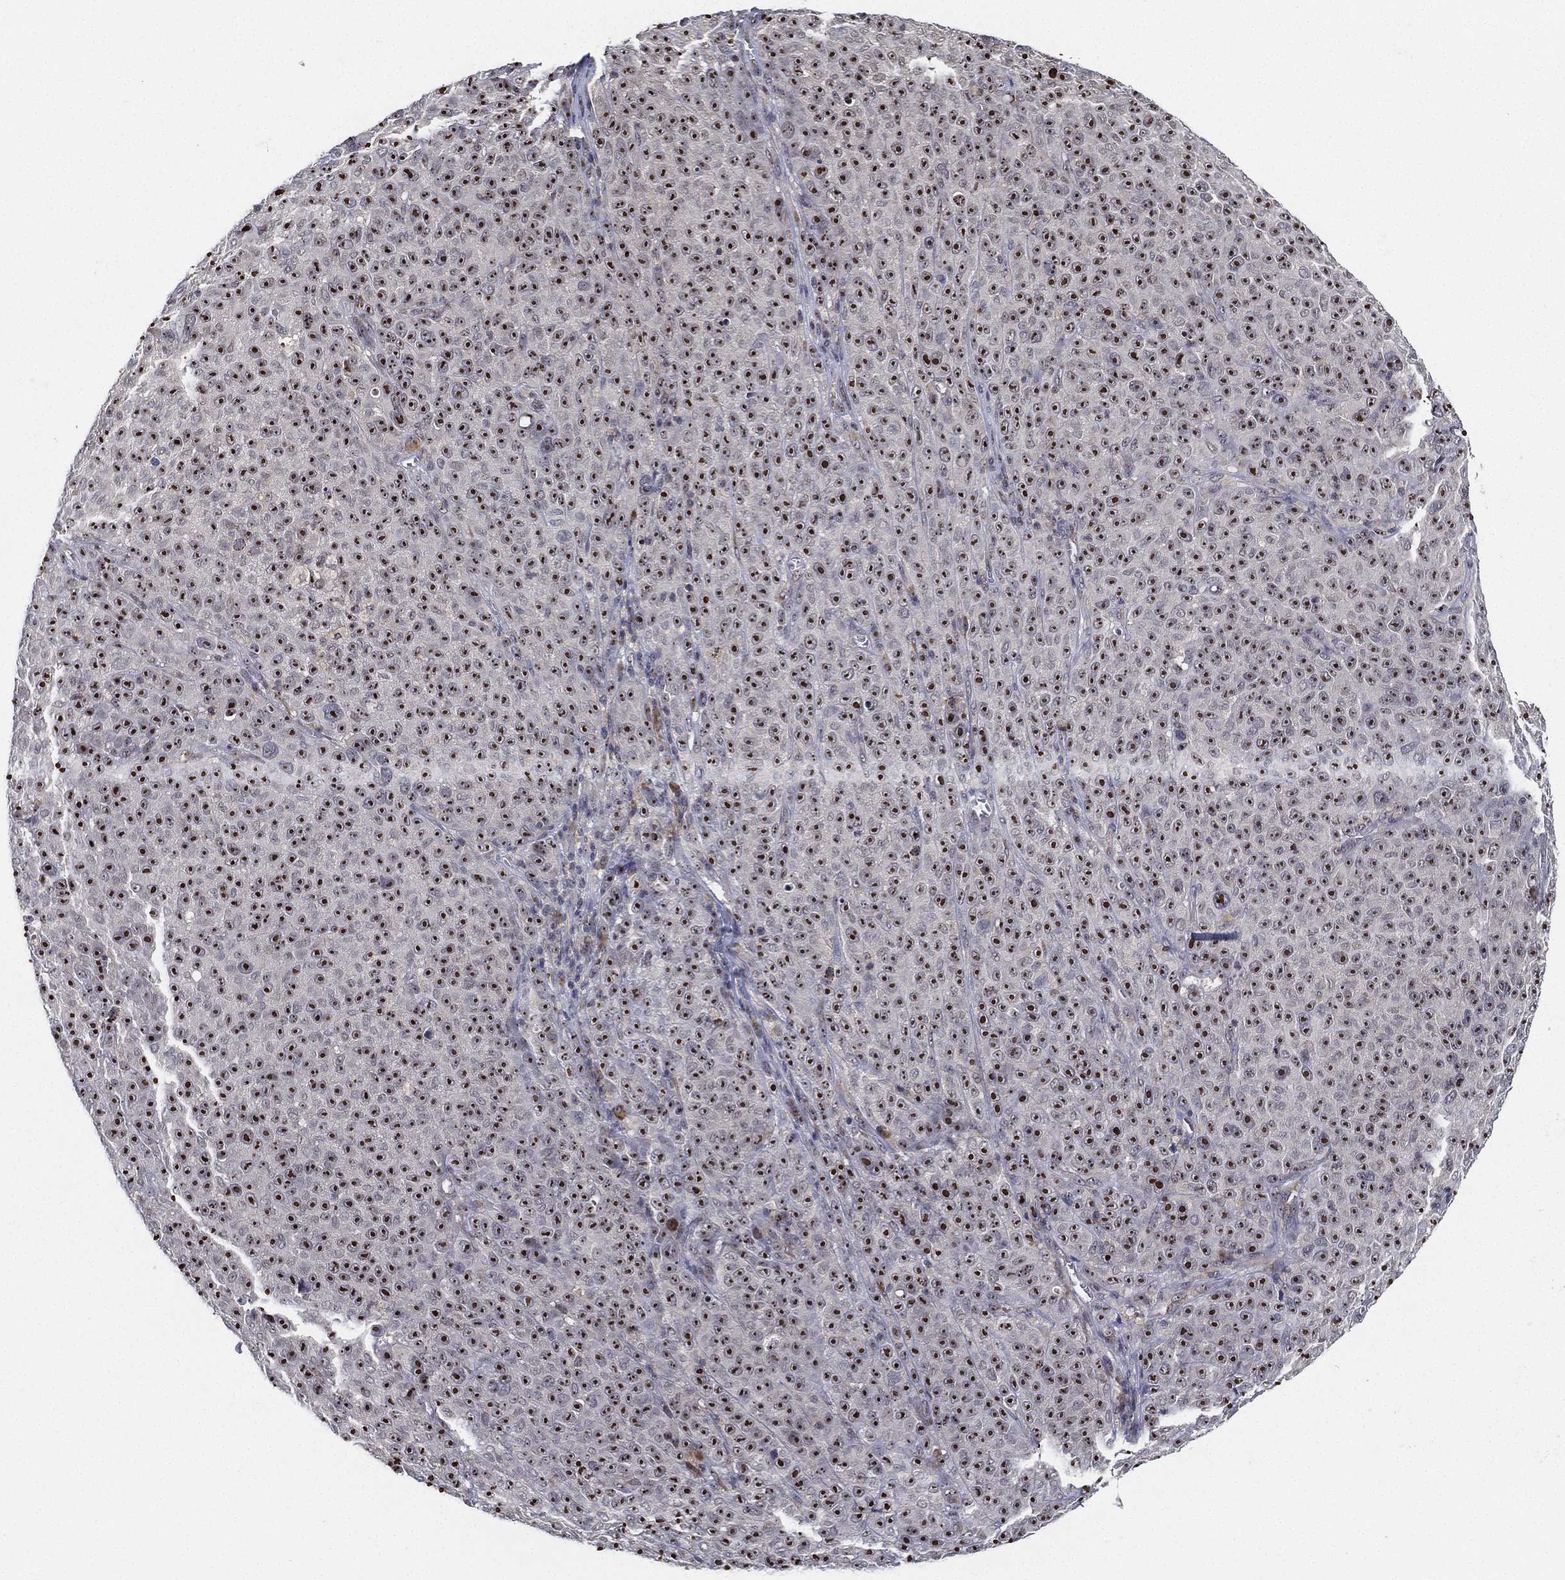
{"staining": {"intensity": "strong", "quantity": ">75%", "location": "nuclear"}, "tissue": "melanoma", "cell_type": "Tumor cells", "image_type": "cancer", "snomed": [{"axis": "morphology", "description": "Malignant melanoma, NOS"}, {"axis": "topography", "description": "Skin"}], "caption": "IHC staining of malignant melanoma, which displays high levels of strong nuclear staining in approximately >75% of tumor cells indicating strong nuclear protein positivity. The staining was performed using DAB (3,3'-diaminobenzidine) (brown) for protein detection and nuclei were counterstained in hematoxylin (blue).", "gene": "PPP1R16B", "patient": {"sex": "female", "age": 82}}